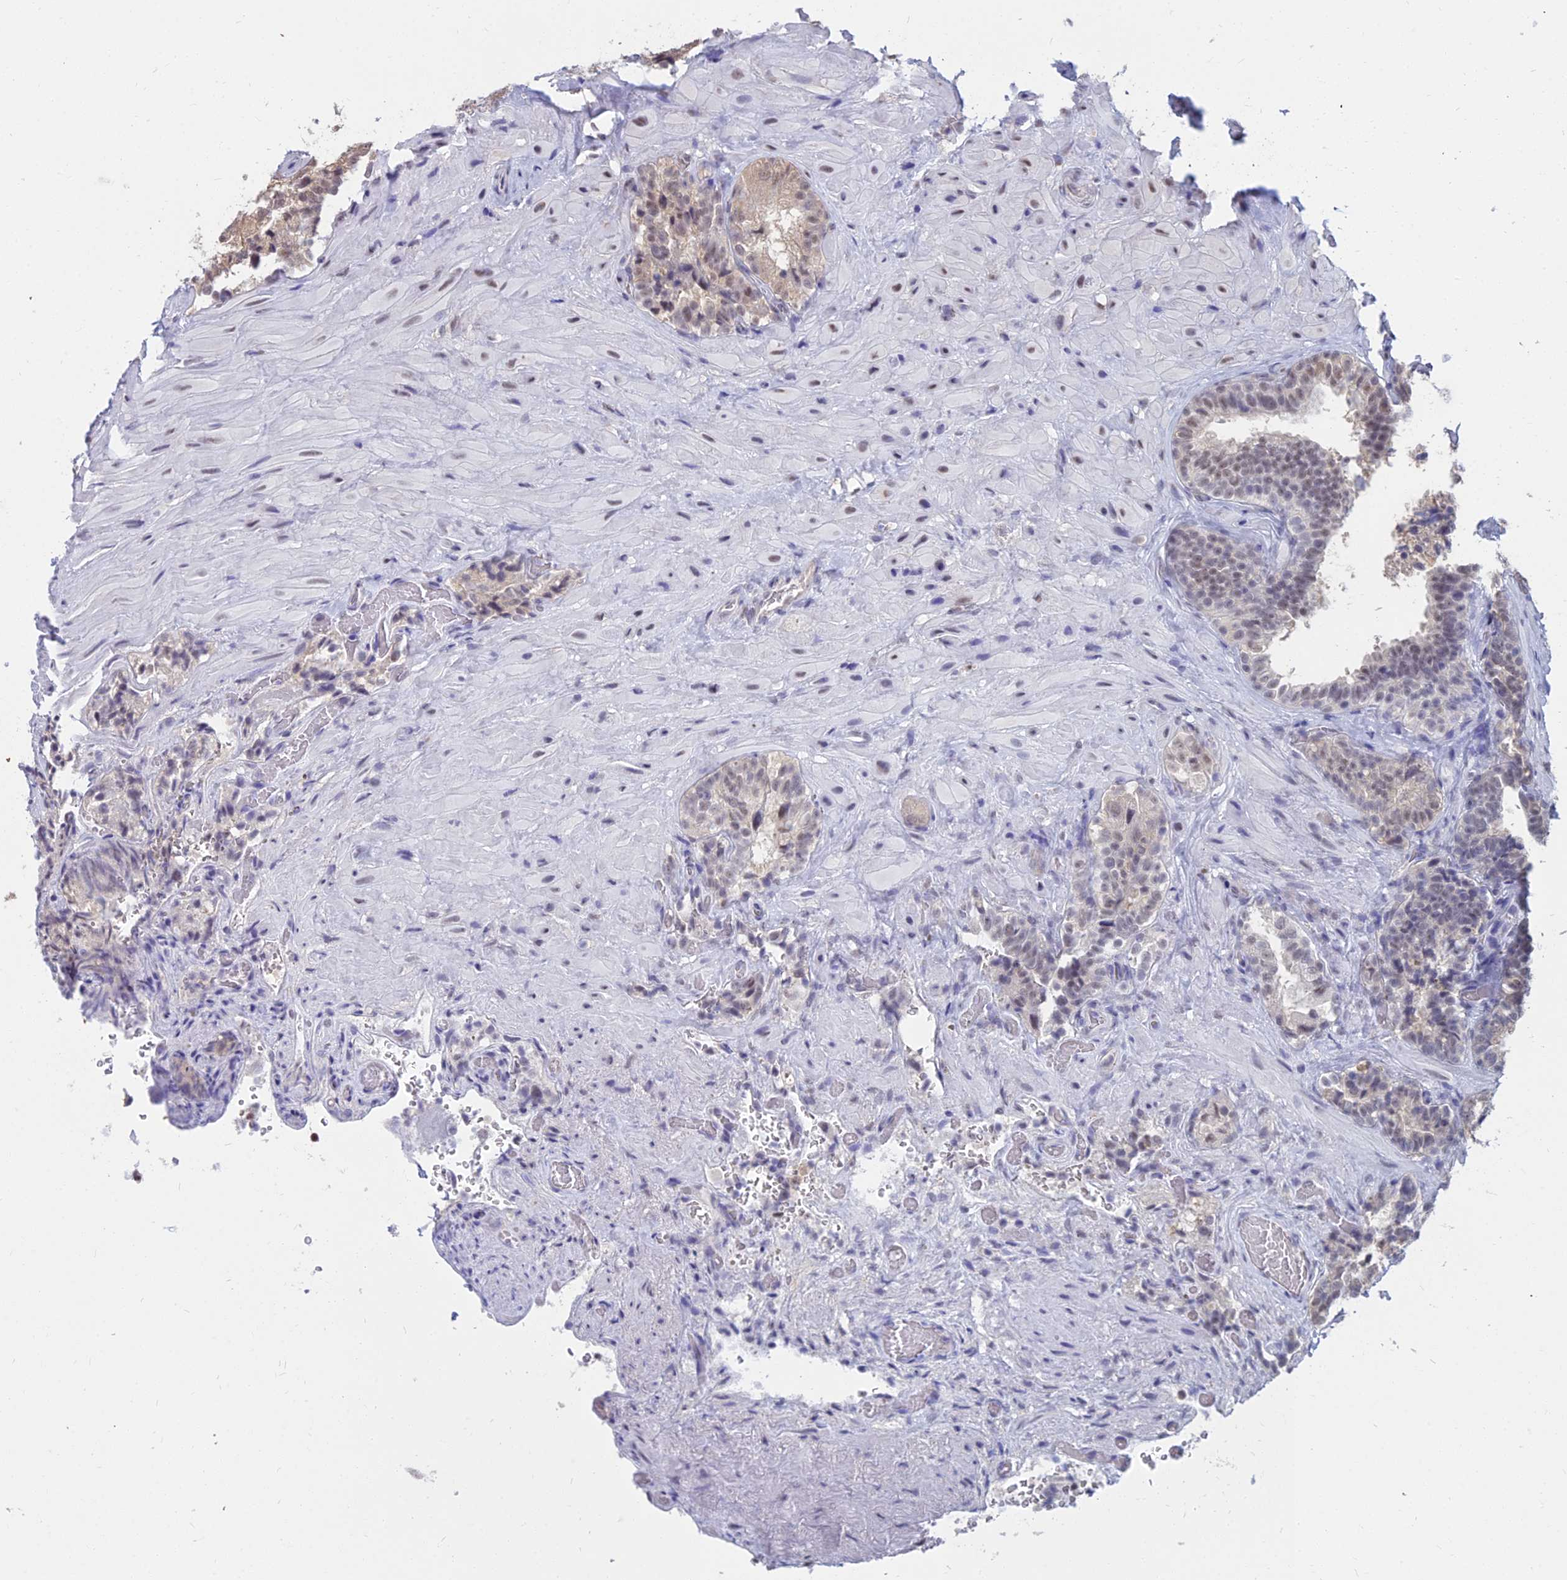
{"staining": {"intensity": "moderate", "quantity": "<25%", "location": "nuclear"}, "tissue": "seminal vesicle", "cell_type": "Glandular cells", "image_type": "normal", "snomed": [{"axis": "morphology", "description": "Normal tissue, NOS"}, {"axis": "topography", "description": "Prostate and seminal vesicle, NOS"}, {"axis": "topography", "description": "Prostate"}, {"axis": "topography", "description": "Seminal veicle"}], "caption": "IHC (DAB (3,3'-diaminobenzidine)) staining of normal human seminal vesicle displays moderate nuclear protein expression in about <25% of glandular cells.", "gene": "SRSF7", "patient": {"sex": "male", "age": 67}}